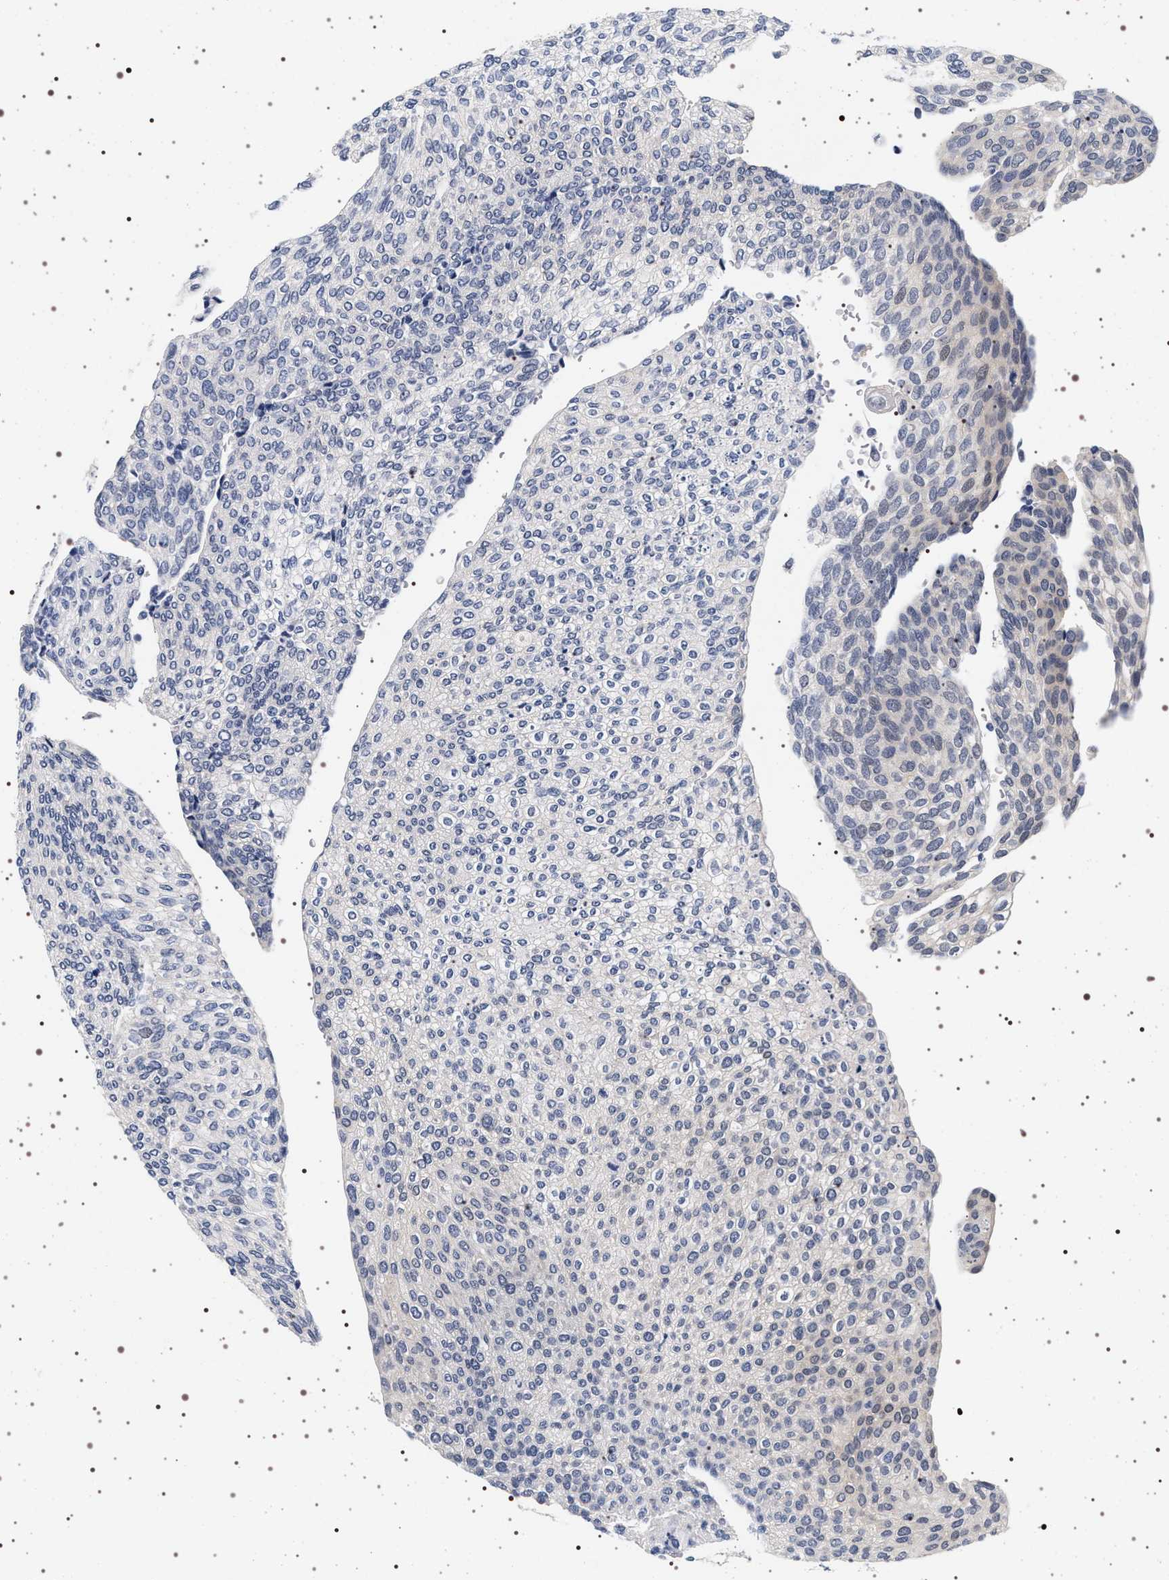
{"staining": {"intensity": "negative", "quantity": "none", "location": "none"}, "tissue": "urothelial cancer", "cell_type": "Tumor cells", "image_type": "cancer", "snomed": [{"axis": "morphology", "description": "Urothelial carcinoma, Low grade"}, {"axis": "topography", "description": "Urinary bladder"}], "caption": "IHC of human urothelial cancer demonstrates no expression in tumor cells. Brightfield microscopy of immunohistochemistry (IHC) stained with DAB (3,3'-diaminobenzidine) (brown) and hematoxylin (blue), captured at high magnification.", "gene": "MAPK10", "patient": {"sex": "female", "age": 79}}